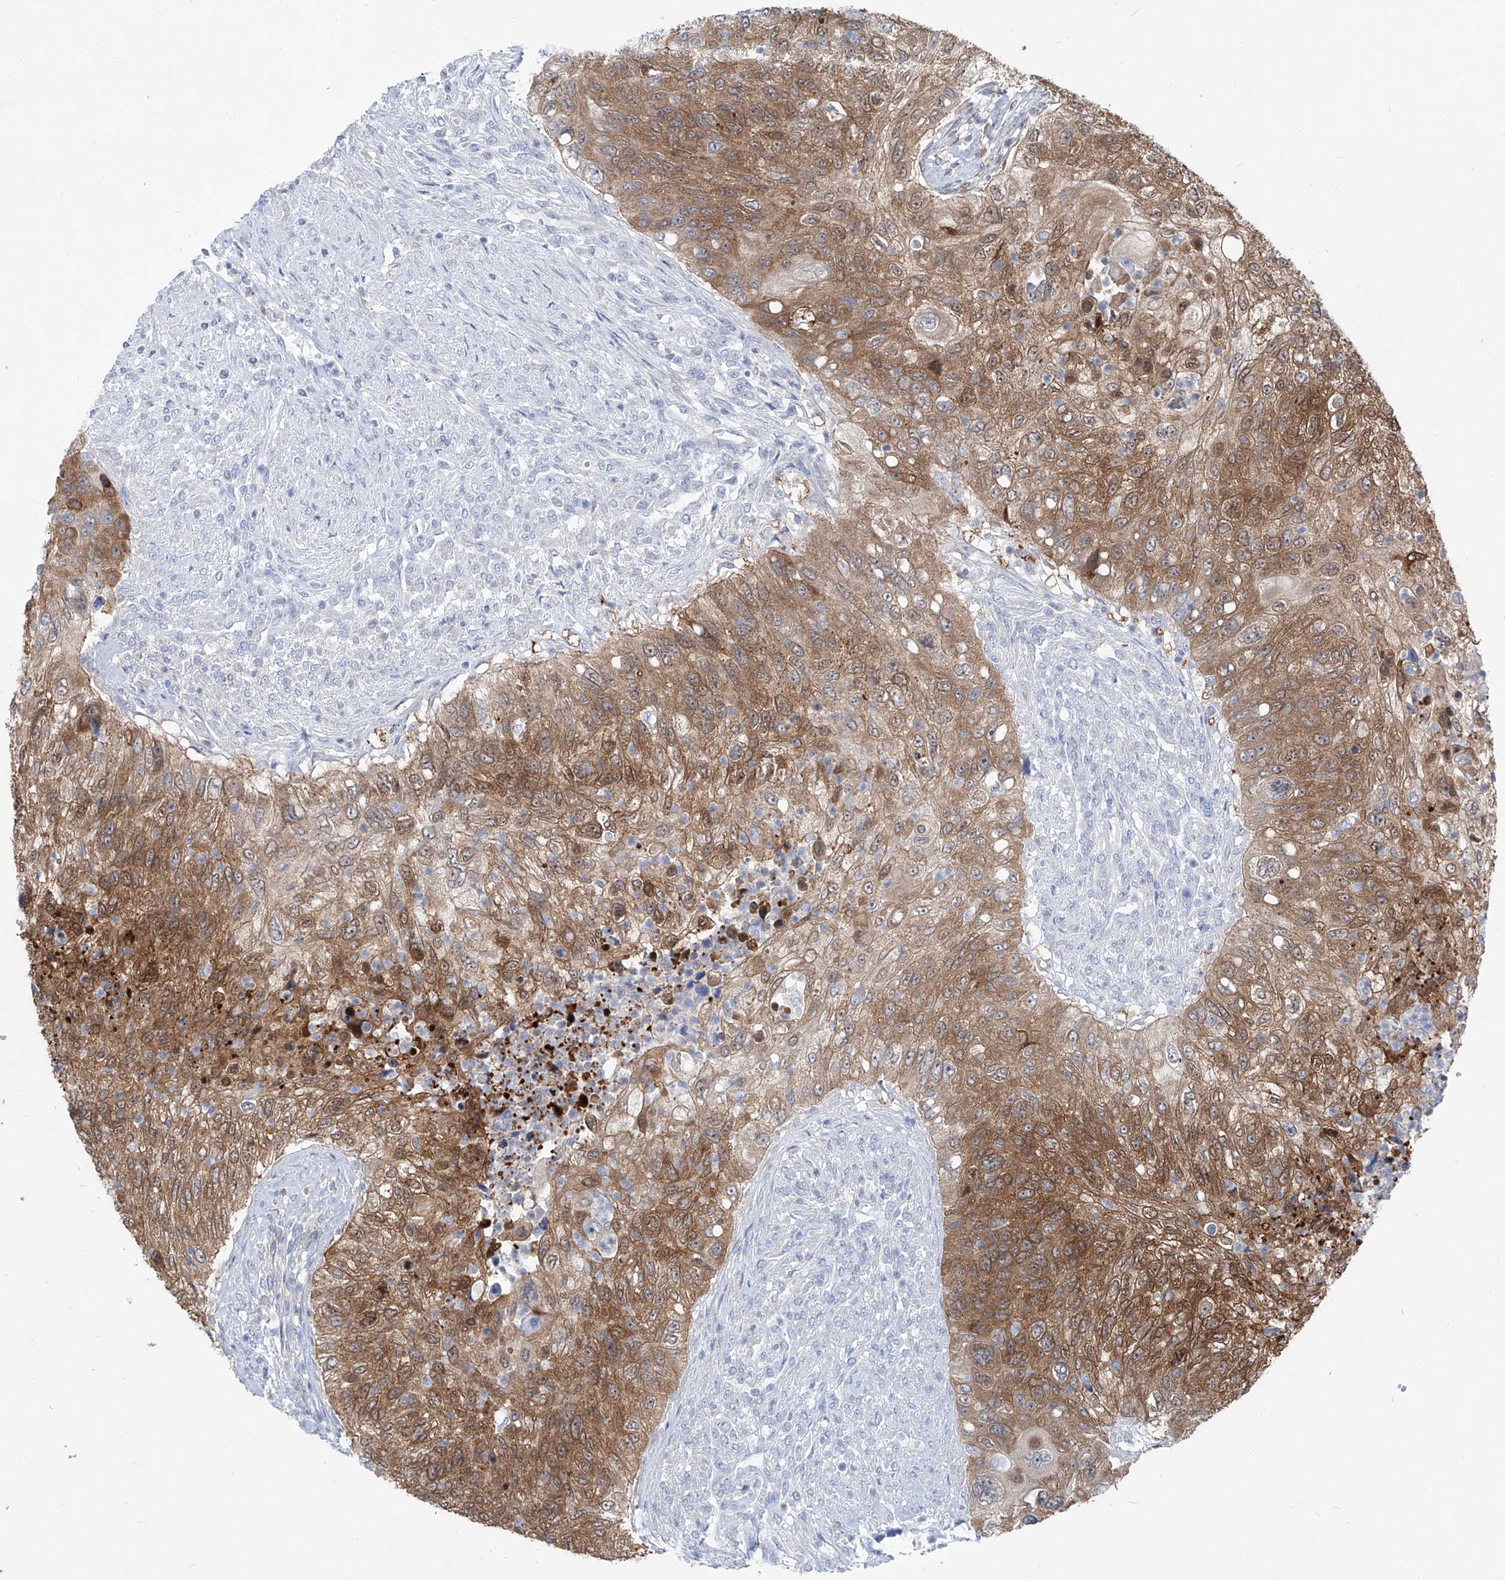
{"staining": {"intensity": "moderate", "quantity": ">75%", "location": "cytoplasmic/membranous"}, "tissue": "urothelial cancer", "cell_type": "Tumor cells", "image_type": "cancer", "snomed": [{"axis": "morphology", "description": "Urothelial carcinoma, High grade"}, {"axis": "topography", "description": "Urinary bladder"}], "caption": "Immunohistochemistry micrograph of urothelial carcinoma (high-grade) stained for a protein (brown), which exhibits medium levels of moderate cytoplasmic/membranous staining in about >75% of tumor cells.", "gene": "UFL1", "patient": {"sex": "female", "age": 60}}